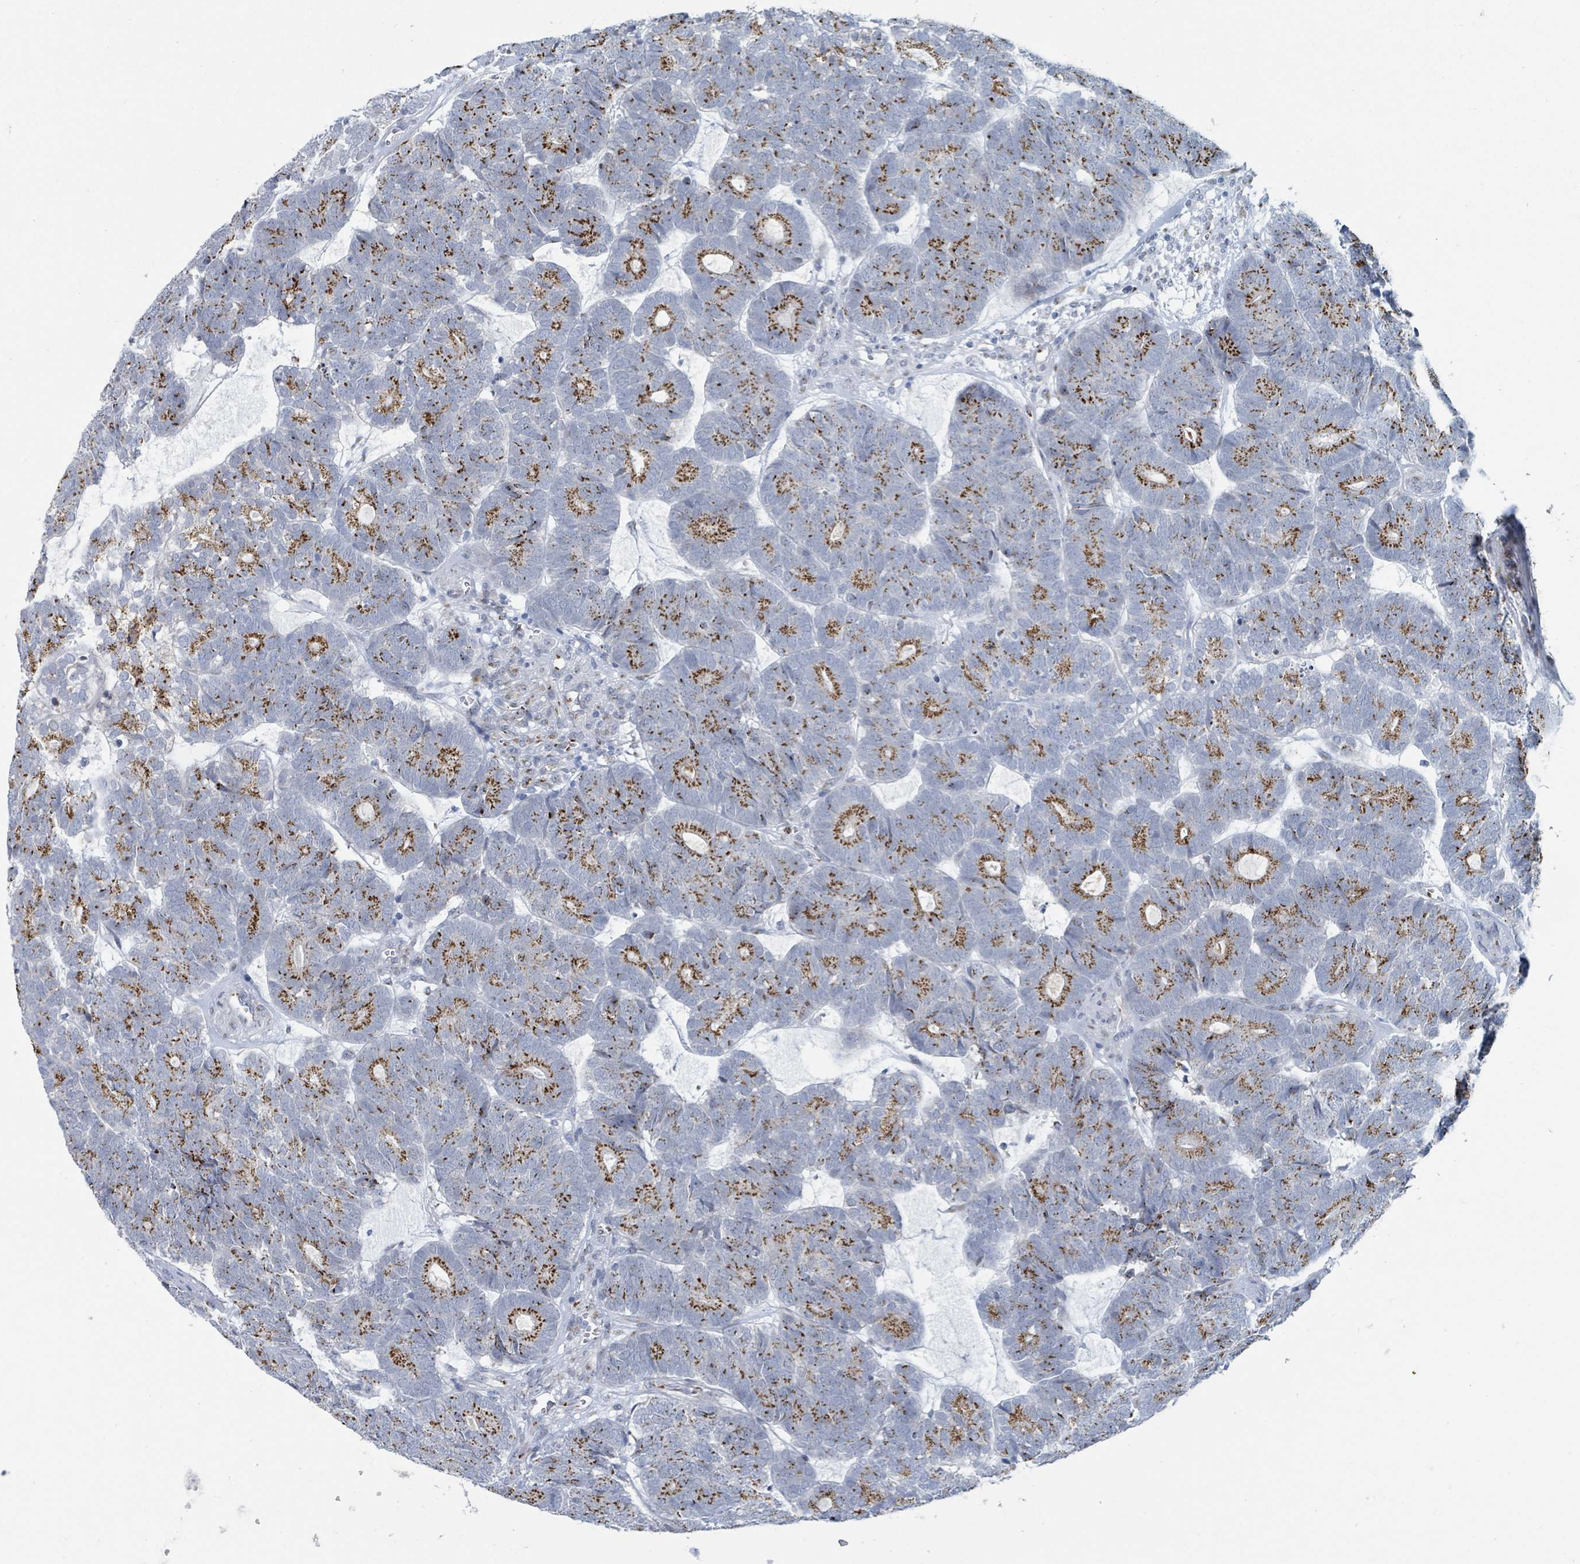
{"staining": {"intensity": "moderate", "quantity": "25%-75%", "location": "cytoplasmic/membranous"}, "tissue": "head and neck cancer", "cell_type": "Tumor cells", "image_type": "cancer", "snomed": [{"axis": "morphology", "description": "Adenocarcinoma, NOS"}, {"axis": "topography", "description": "Head-Neck"}], "caption": "About 25%-75% of tumor cells in human adenocarcinoma (head and neck) display moderate cytoplasmic/membranous protein expression as visualized by brown immunohistochemical staining.", "gene": "DCAF5", "patient": {"sex": "female", "age": 81}}